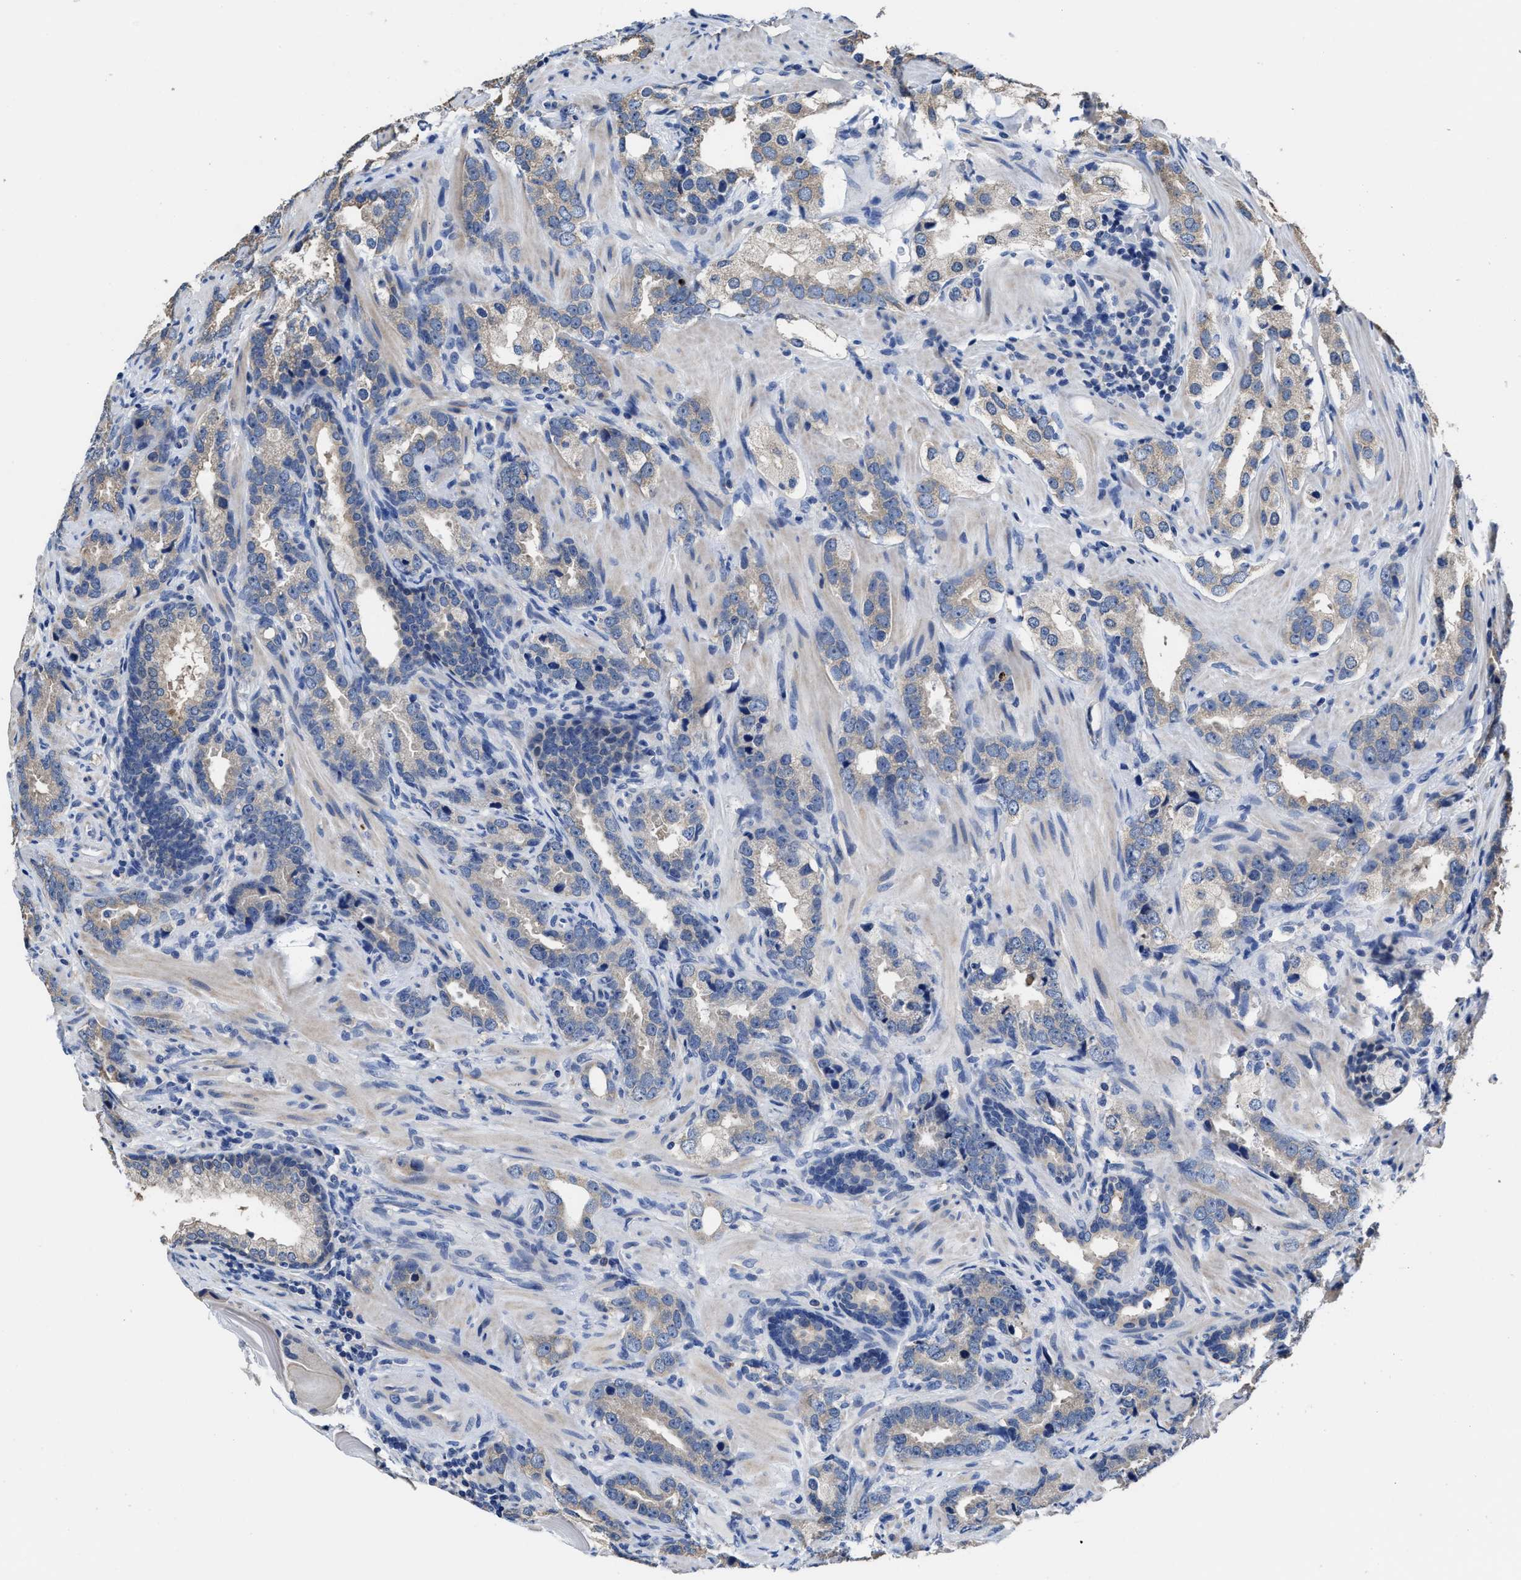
{"staining": {"intensity": "weak", "quantity": "<25%", "location": "cytoplasmic/membranous"}, "tissue": "prostate cancer", "cell_type": "Tumor cells", "image_type": "cancer", "snomed": [{"axis": "morphology", "description": "Adenocarcinoma, High grade"}, {"axis": "topography", "description": "Prostate"}], "caption": "Tumor cells are negative for protein expression in human prostate cancer (adenocarcinoma (high-grade)).", "gene": "HOOK1", "patient": {"sex": "male", "age": 63}}